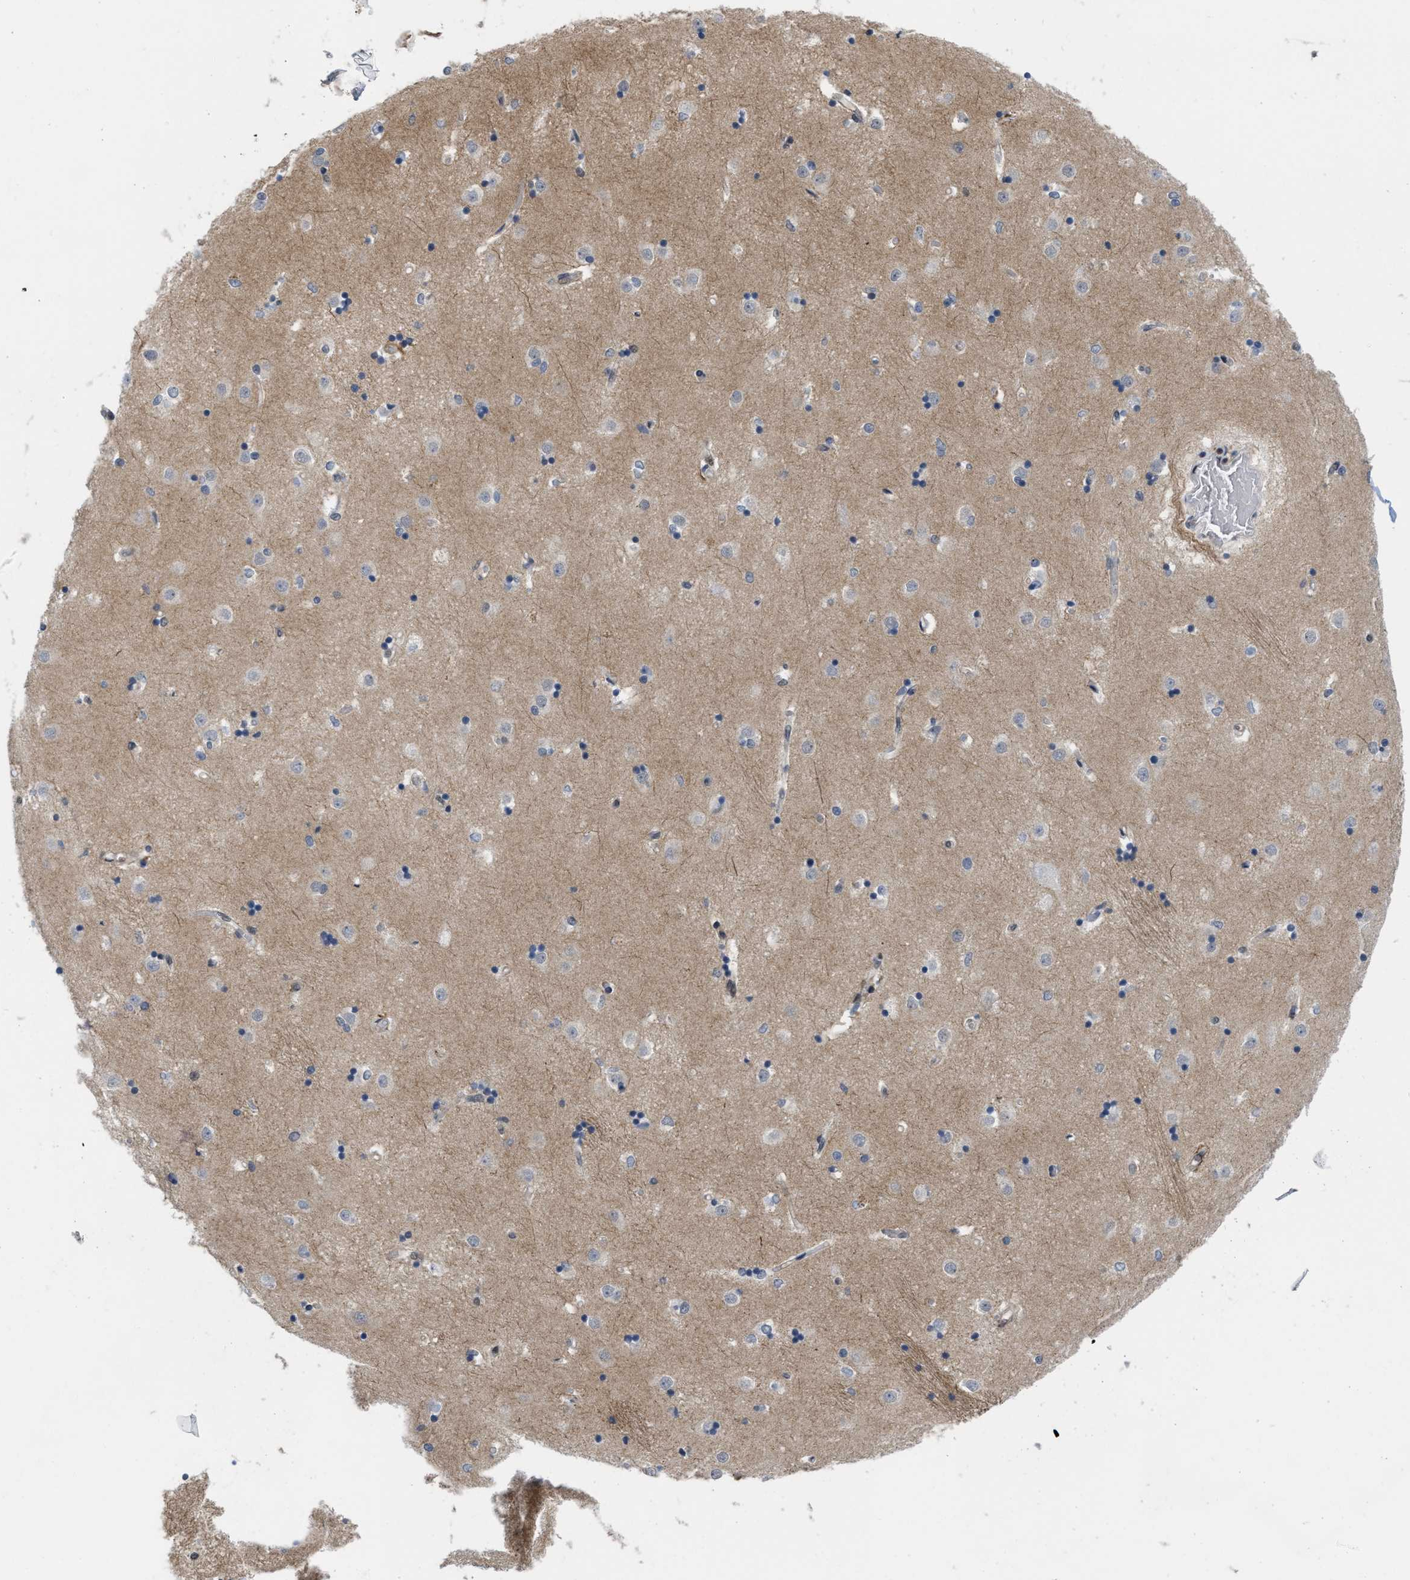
{"staining": {"intensity": "weak", "quantity": "<25%", "location": "nuclear"}, "tissue": "caudate", "cell_type": "Glial cells", "image_type": "normal", "snomed": [{"axis": "morphology", "description": "Normal tissue, NOS"}, {"axis": "topography", "description": "Lateral ventricle wall"}], "caption": "Immunohistochemistry image of benign human caudate stained for a protein (brown), which reveals no expression in glial cells.", "gene": "MIER1", "patient": {"sex": "male", "age": 45}}